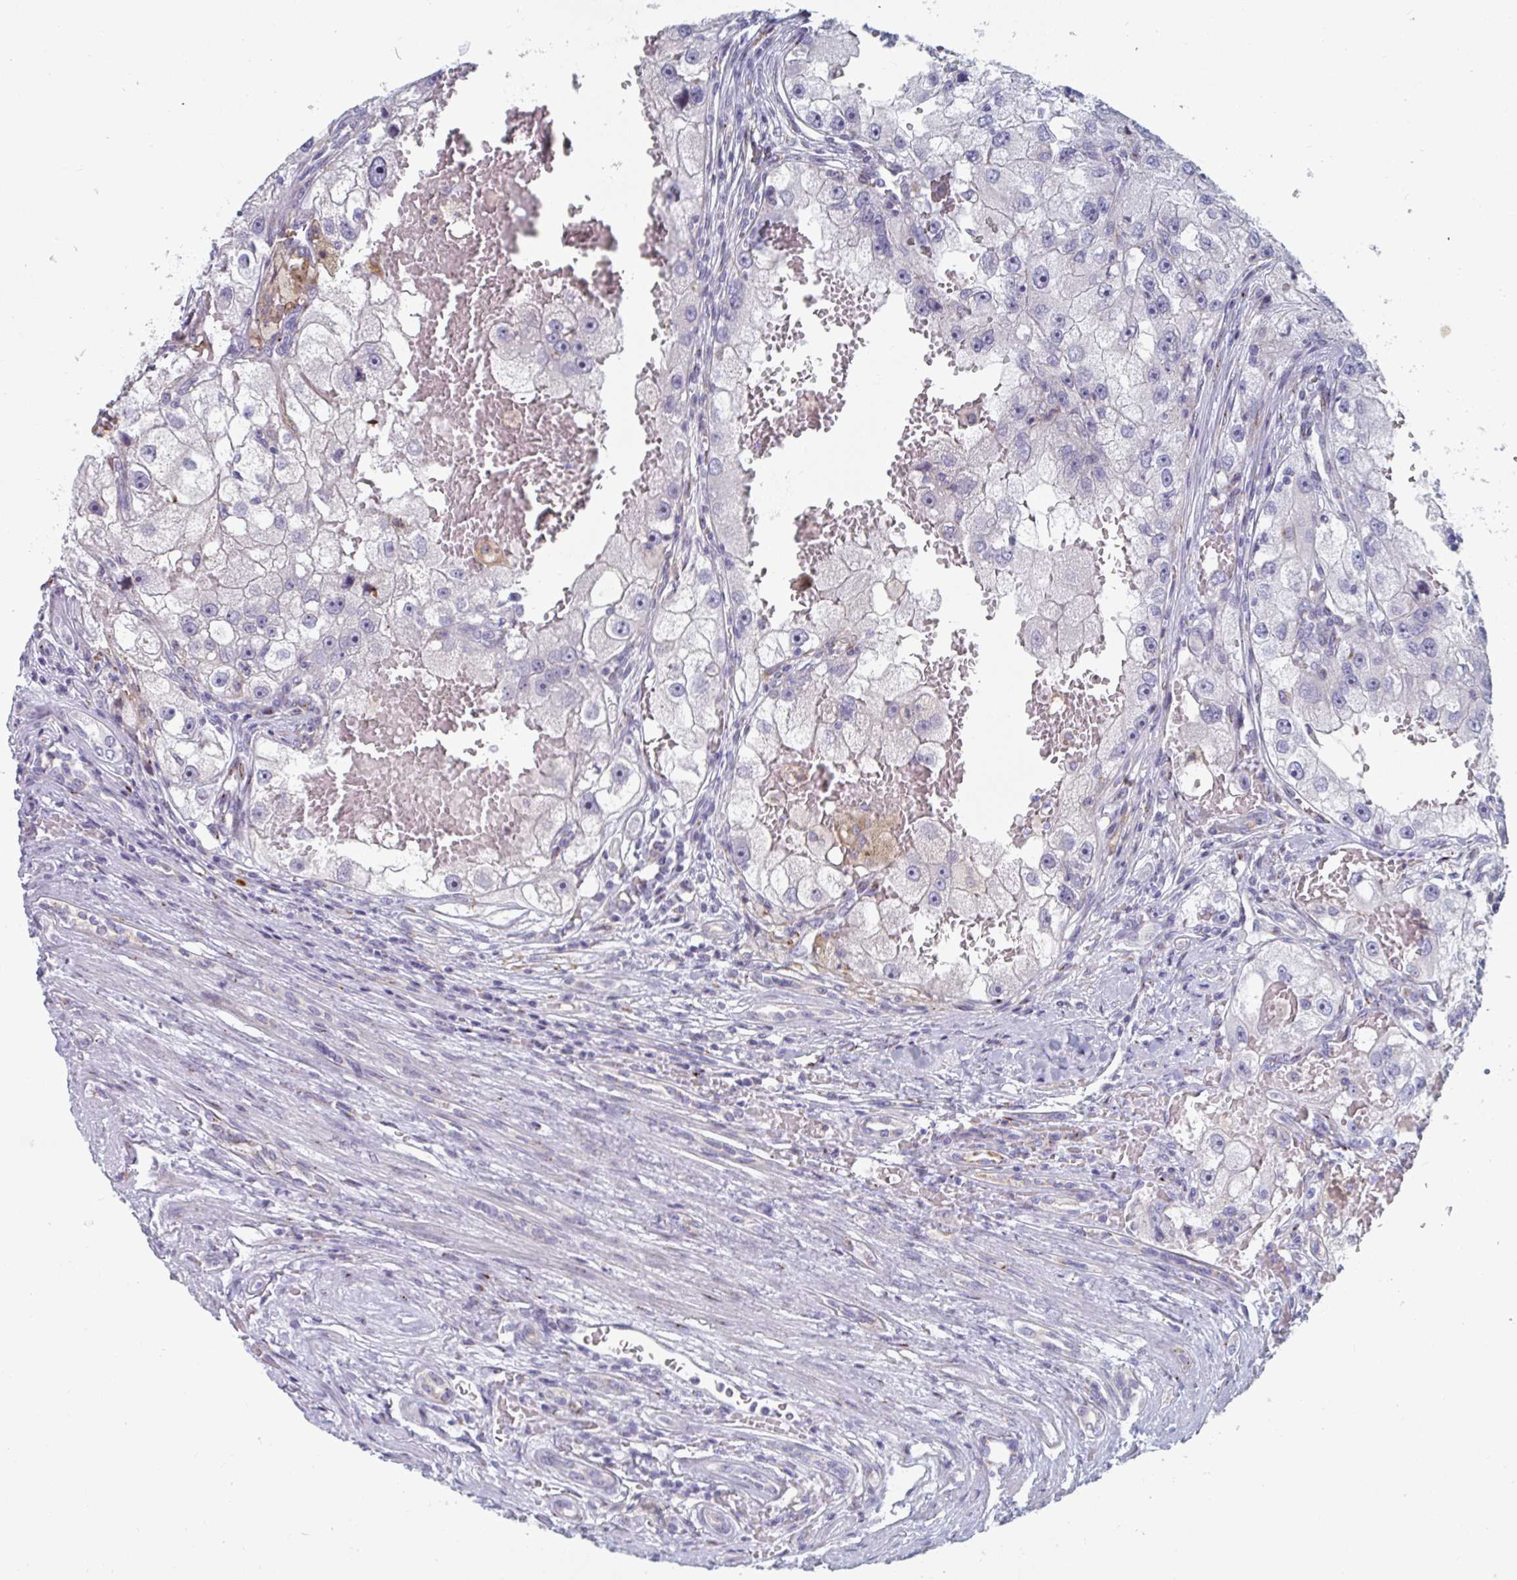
{"staining": {"intensity": "negative", "quantity": "none", "location": "none"}, "tissue": "renal cancer", "cell_type": "Tumor cells", "image_type": "cancer", "snomed": [{"axis": "morphology", "description": "Adenocarcinoma, NOS"}, {"axis": "topography", "description": "Kidney"}], "caption": "Immunohistochemistry image of neoplastic tissue: renal cancer stained with DAB (3,3'-diaminobenzidine) demonstrates no significant protein positivity in tumor cells.", "gene": "PSMG1", "patient": {"sex": "male", "age": 63}}